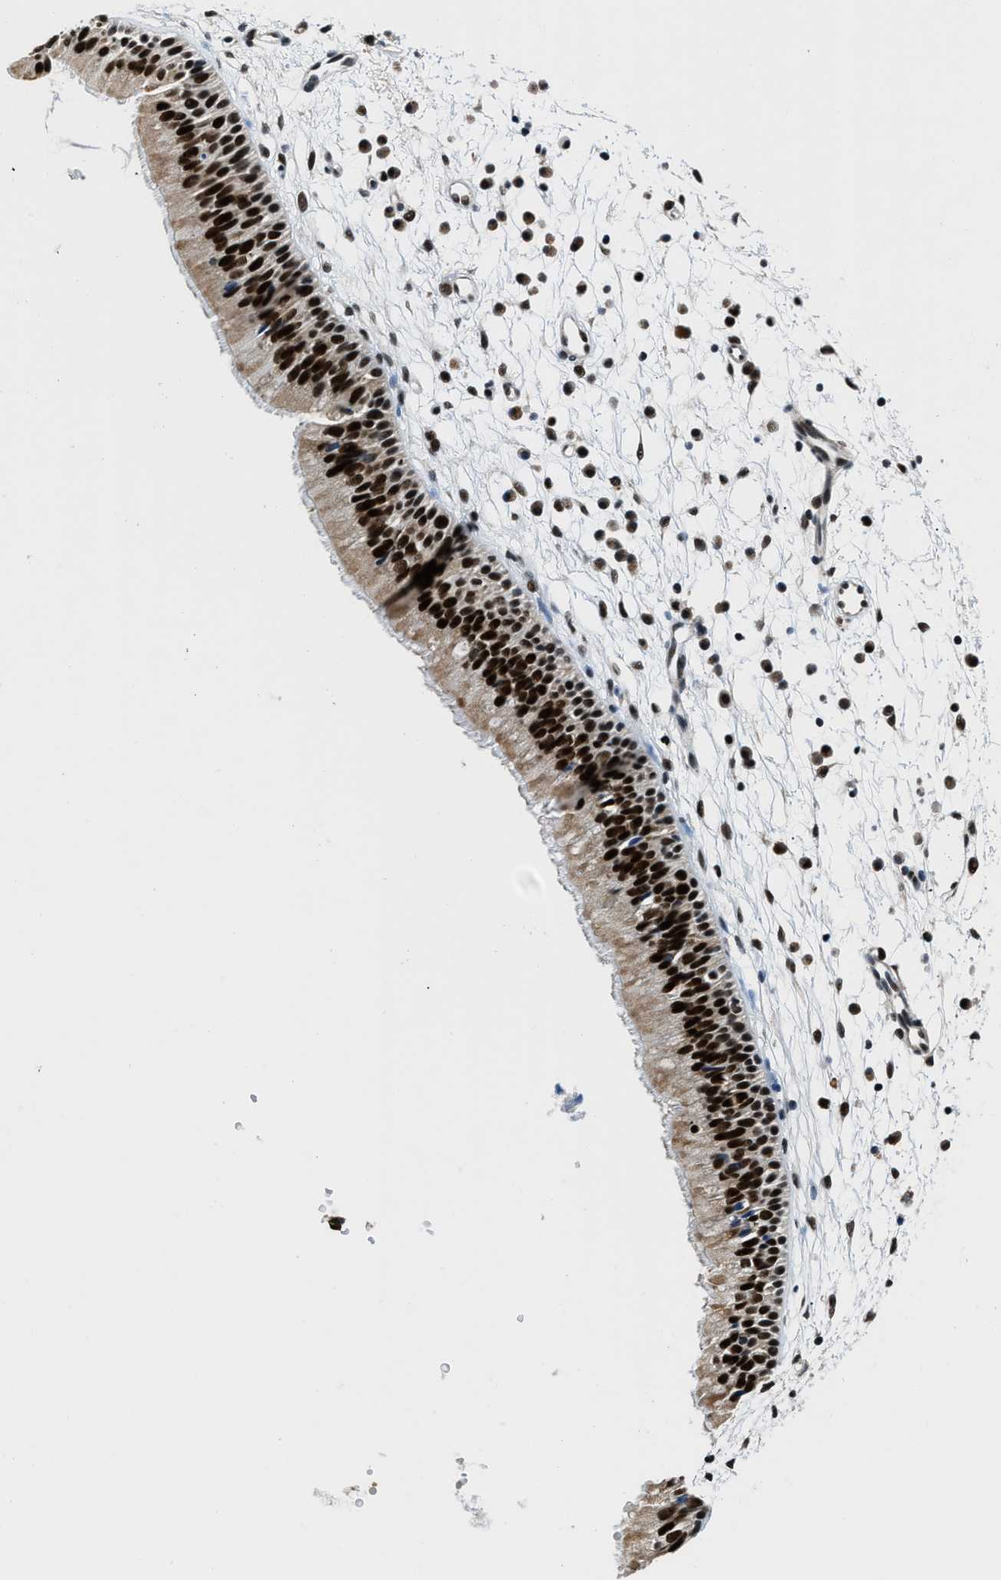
{"staining": {"intensity": "strong", "quantity": ">75%", "location": "nuclear"}, "tissue": "nasopharynx", "cell_type": "Respiratory epithelial cells", "image_type": "normal", "snomed": [{"axis": "morphology", "description": "Normal tissue, NOS"}, {"axis": "topography", "description": "Nasopharynx"}], "caption": "Protein analysis of normal nasopharynx displays strong nuclear staining in approximately >75% of respiratory epithelial cells. The staining was performed using DAB, with brown indicating positive protein expression. Nuclei are stained blue with hematoxylin.", "gene": "KDM3B", "patient": {"sex": "male", "age": 21}}